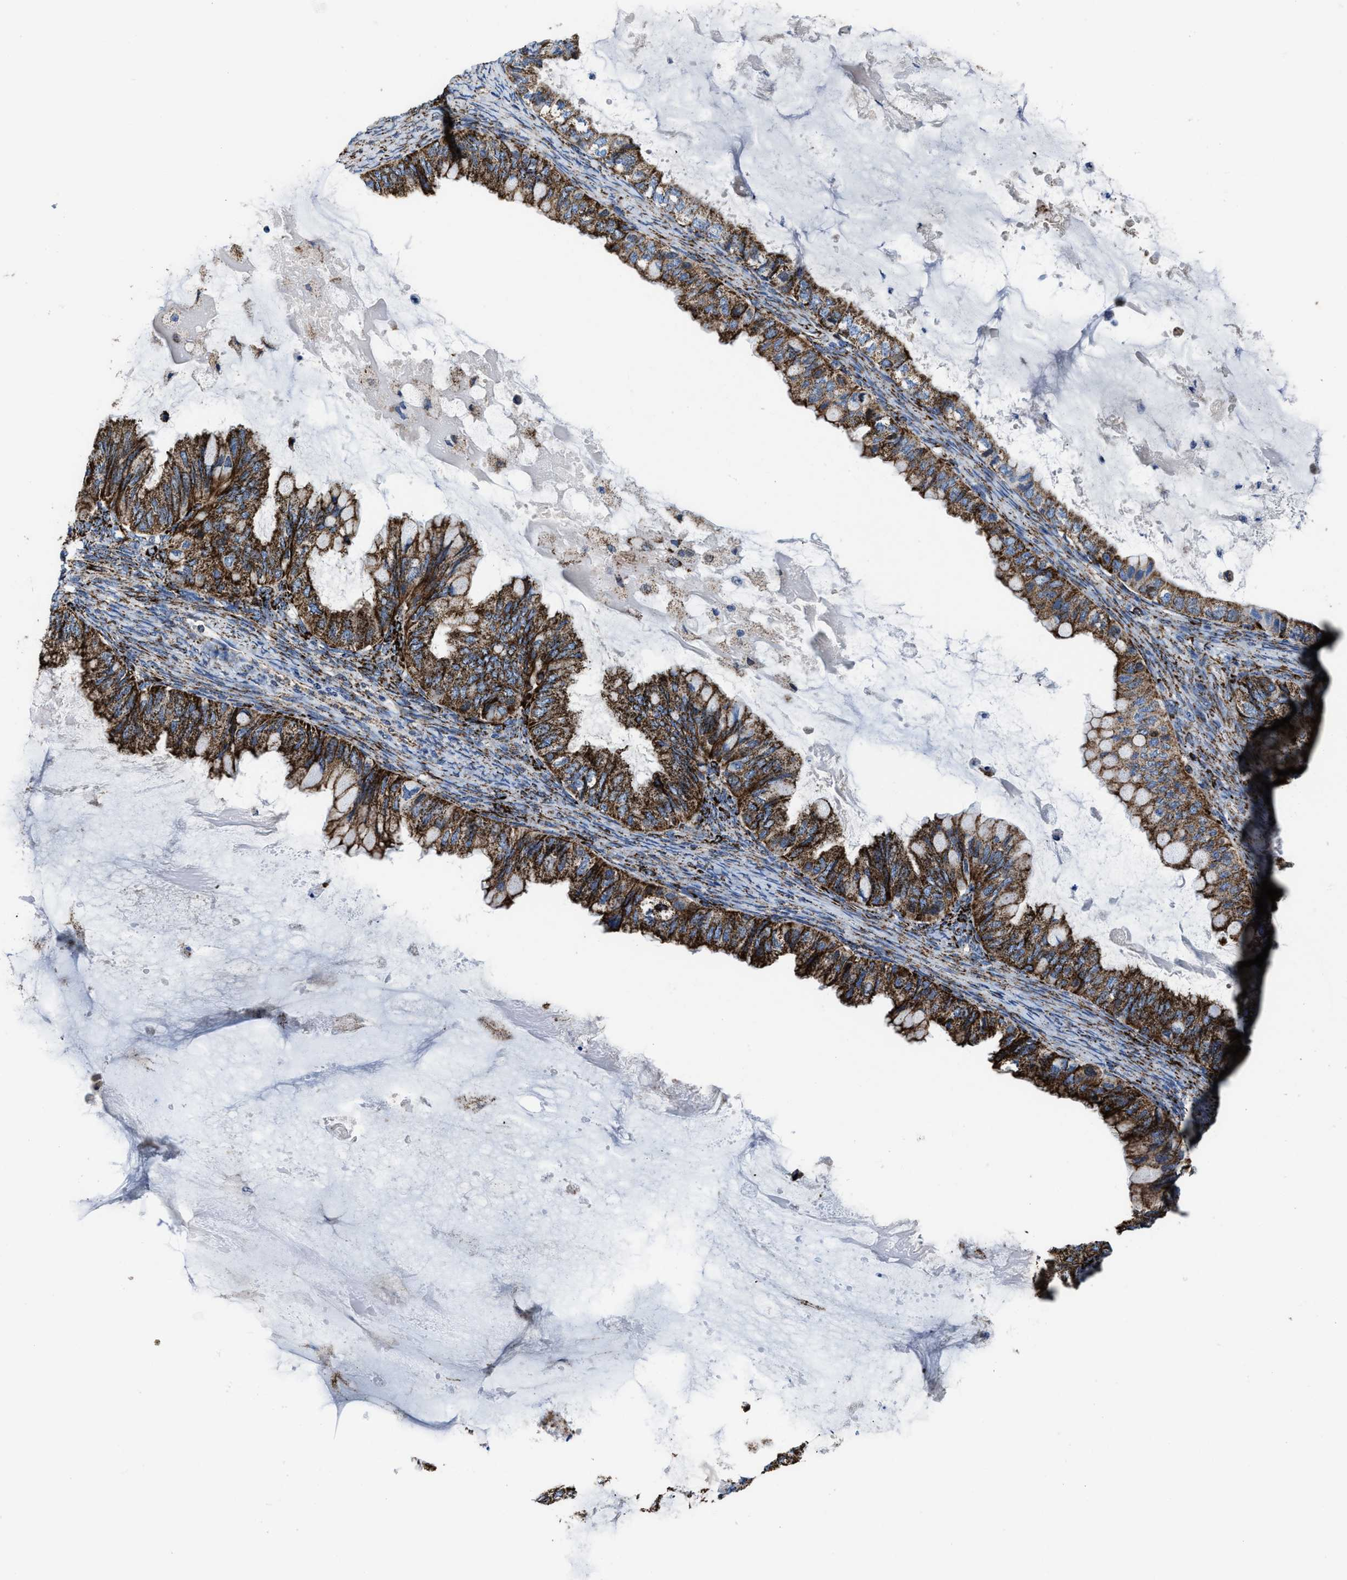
{"staining": {"intensity": "strong", "quantity": ">75%", "location": "cytoplasmic/membranous"}, "tissue": "ovarian cancer", "cell_type": "Tumor cells", "image_type": "cancer", "snomed": [{"axis": "morphology", "description": "Cystadenocarcinoma, mucinous, NOS"}, {"axis": "topography", "description": "Ovary"}], "caption": "A high-resolution image shows immunohistochemistry staining of mucinous cystadenocarcinoma (ovarian), which shows strong cytoplasmic/membranous positivity in about >75% of tumor cells.", "gene": "ALDH1B1", "patient": {"sex": "female", "age": 80}}